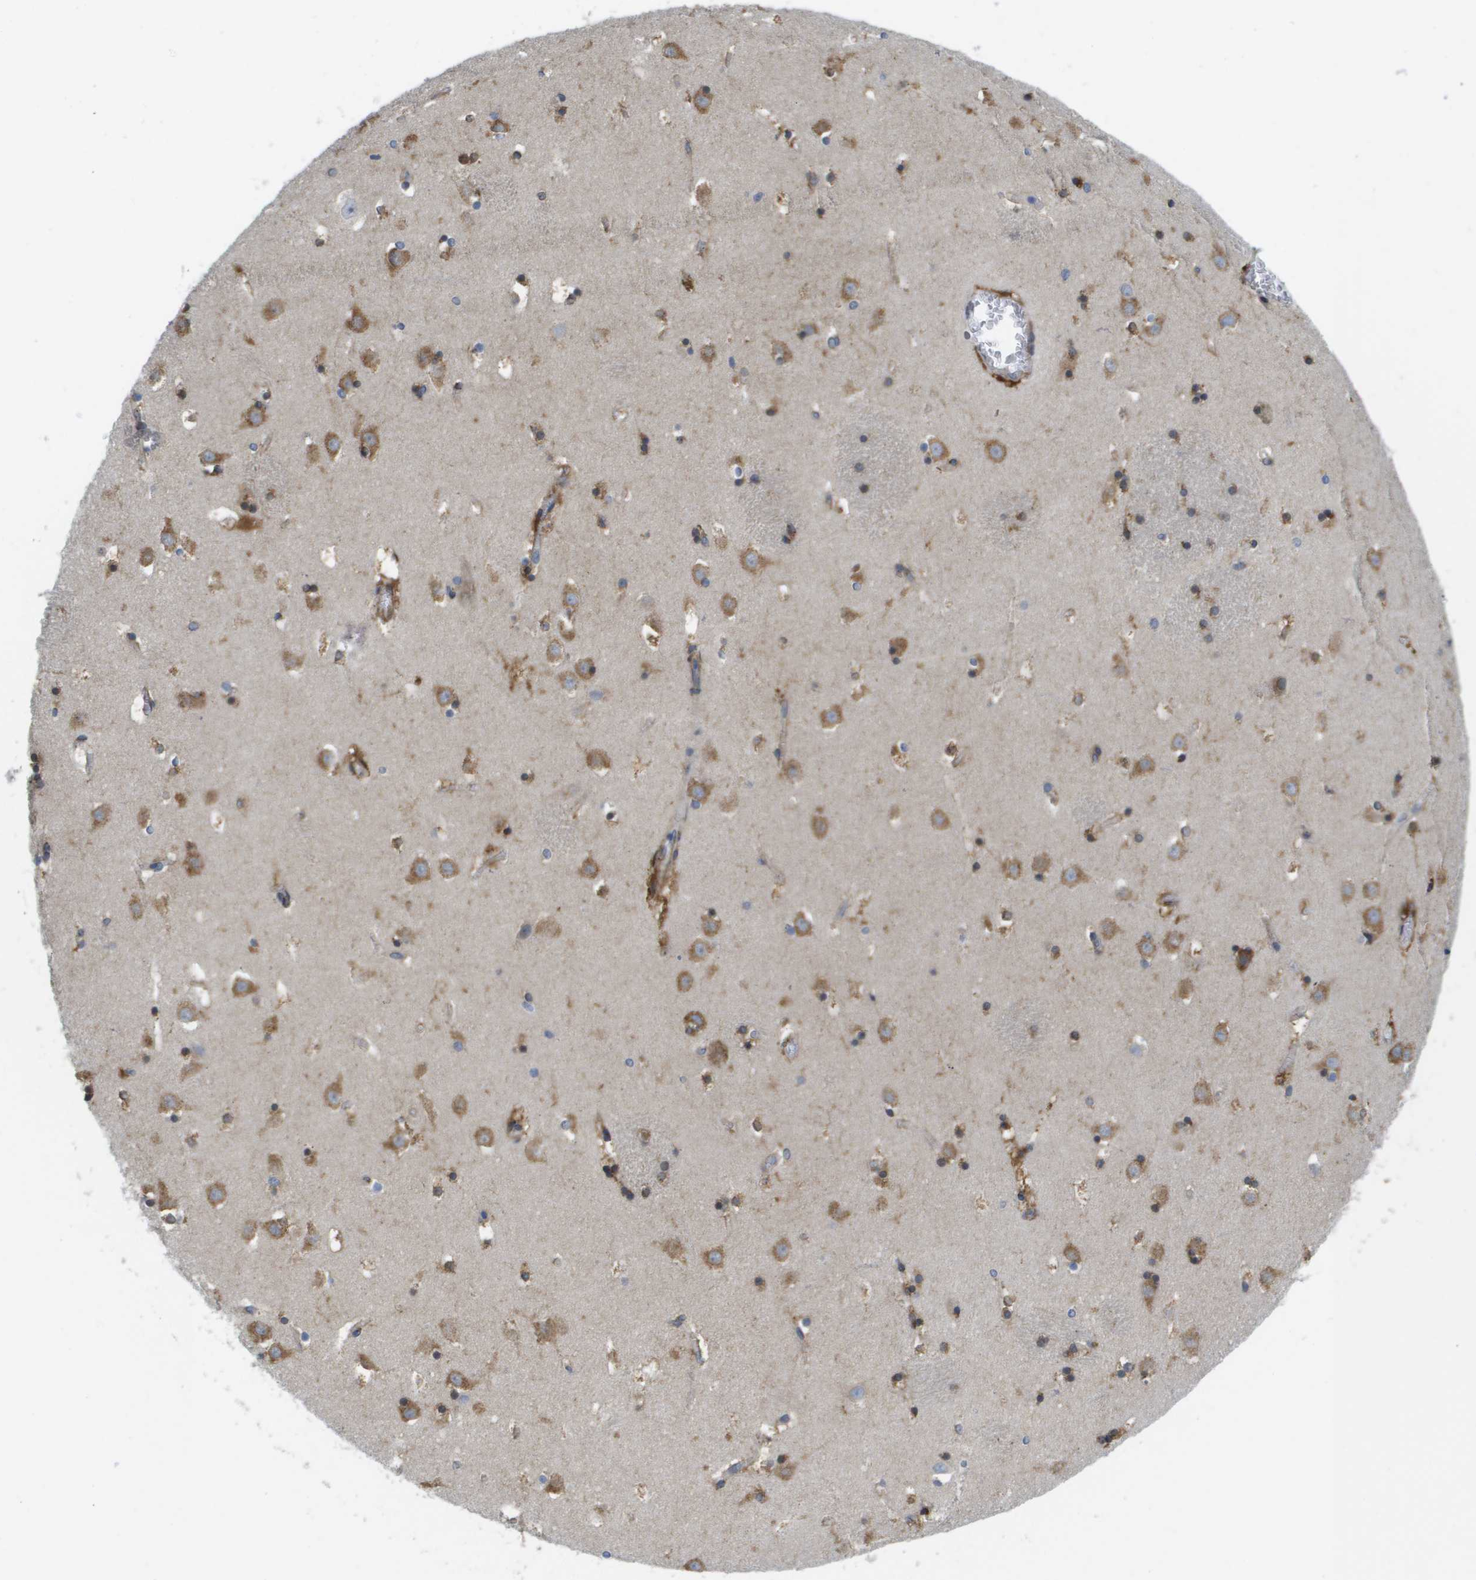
{"staining": {"intensity": "moderate", "quantity": "25%-75%", "location": "cytoplasmic/membranous"}, "tissue": "caudate", "cell_type": "Glial cells", "image_type": "normal", "snomed": [{"axis": "morphology", "description": "Normal tissue, NOS"}, {"axis": "topography", "description": "Lateral ventricle wall"}], "caption": "High-power microscopy captured an immunohistochemistry image of benign caudate, revealing moderate cytoplasmic/membranous expression in about 25%-75% of glial cells. (DAB IHC with brightfield microscopy, high magnification).", "gene": "ST3GAL2", "patient": {"sex": "male", "age": 45}}